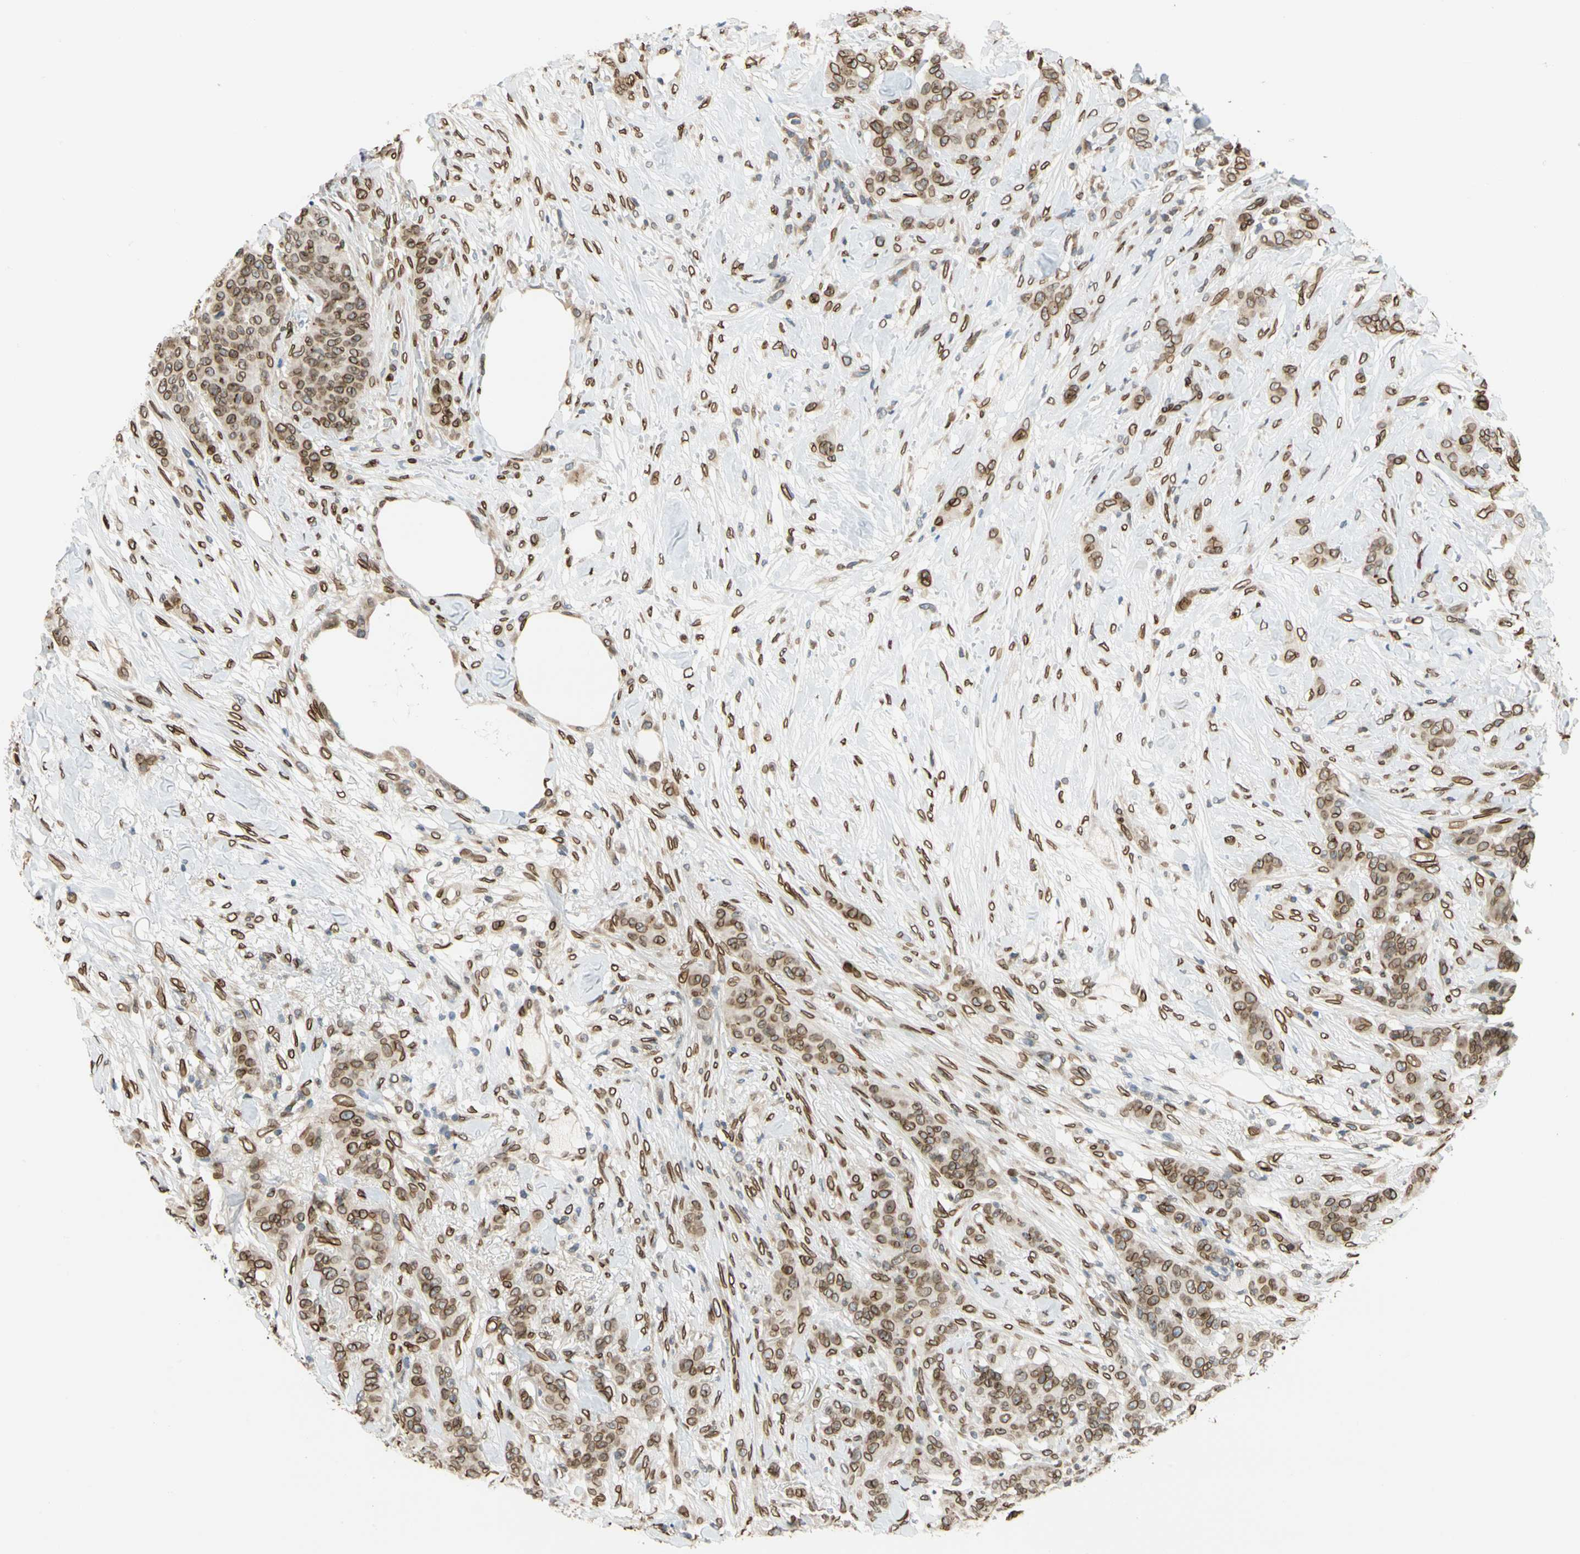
{"staining": {"intensity": "strong", "quantity": ">75%", "location": "cytoplasmic/membranous,nuclear"}, "tissue": "breast cancer", "cell_type": "Tumor cells", "image_type": "cancer", "snomed": [{"axis": "morphology", "description": "Duct carcinoma"}, {"axis": "topography", "description": "Breast"}], "caption": "Tumor cells demonstrate high levels of strong cytoplasmic/membranous and nuclear staining in approximately >75% of cells in human breast cancer (invasive ductal carcinoma). The staining is performed using DAB brown chromogen to label protein expression. The nuclei are counter-stained blue using hematoxylin.", "gene": "SUN1", "patient": {"sex": "female", "age": 40}}